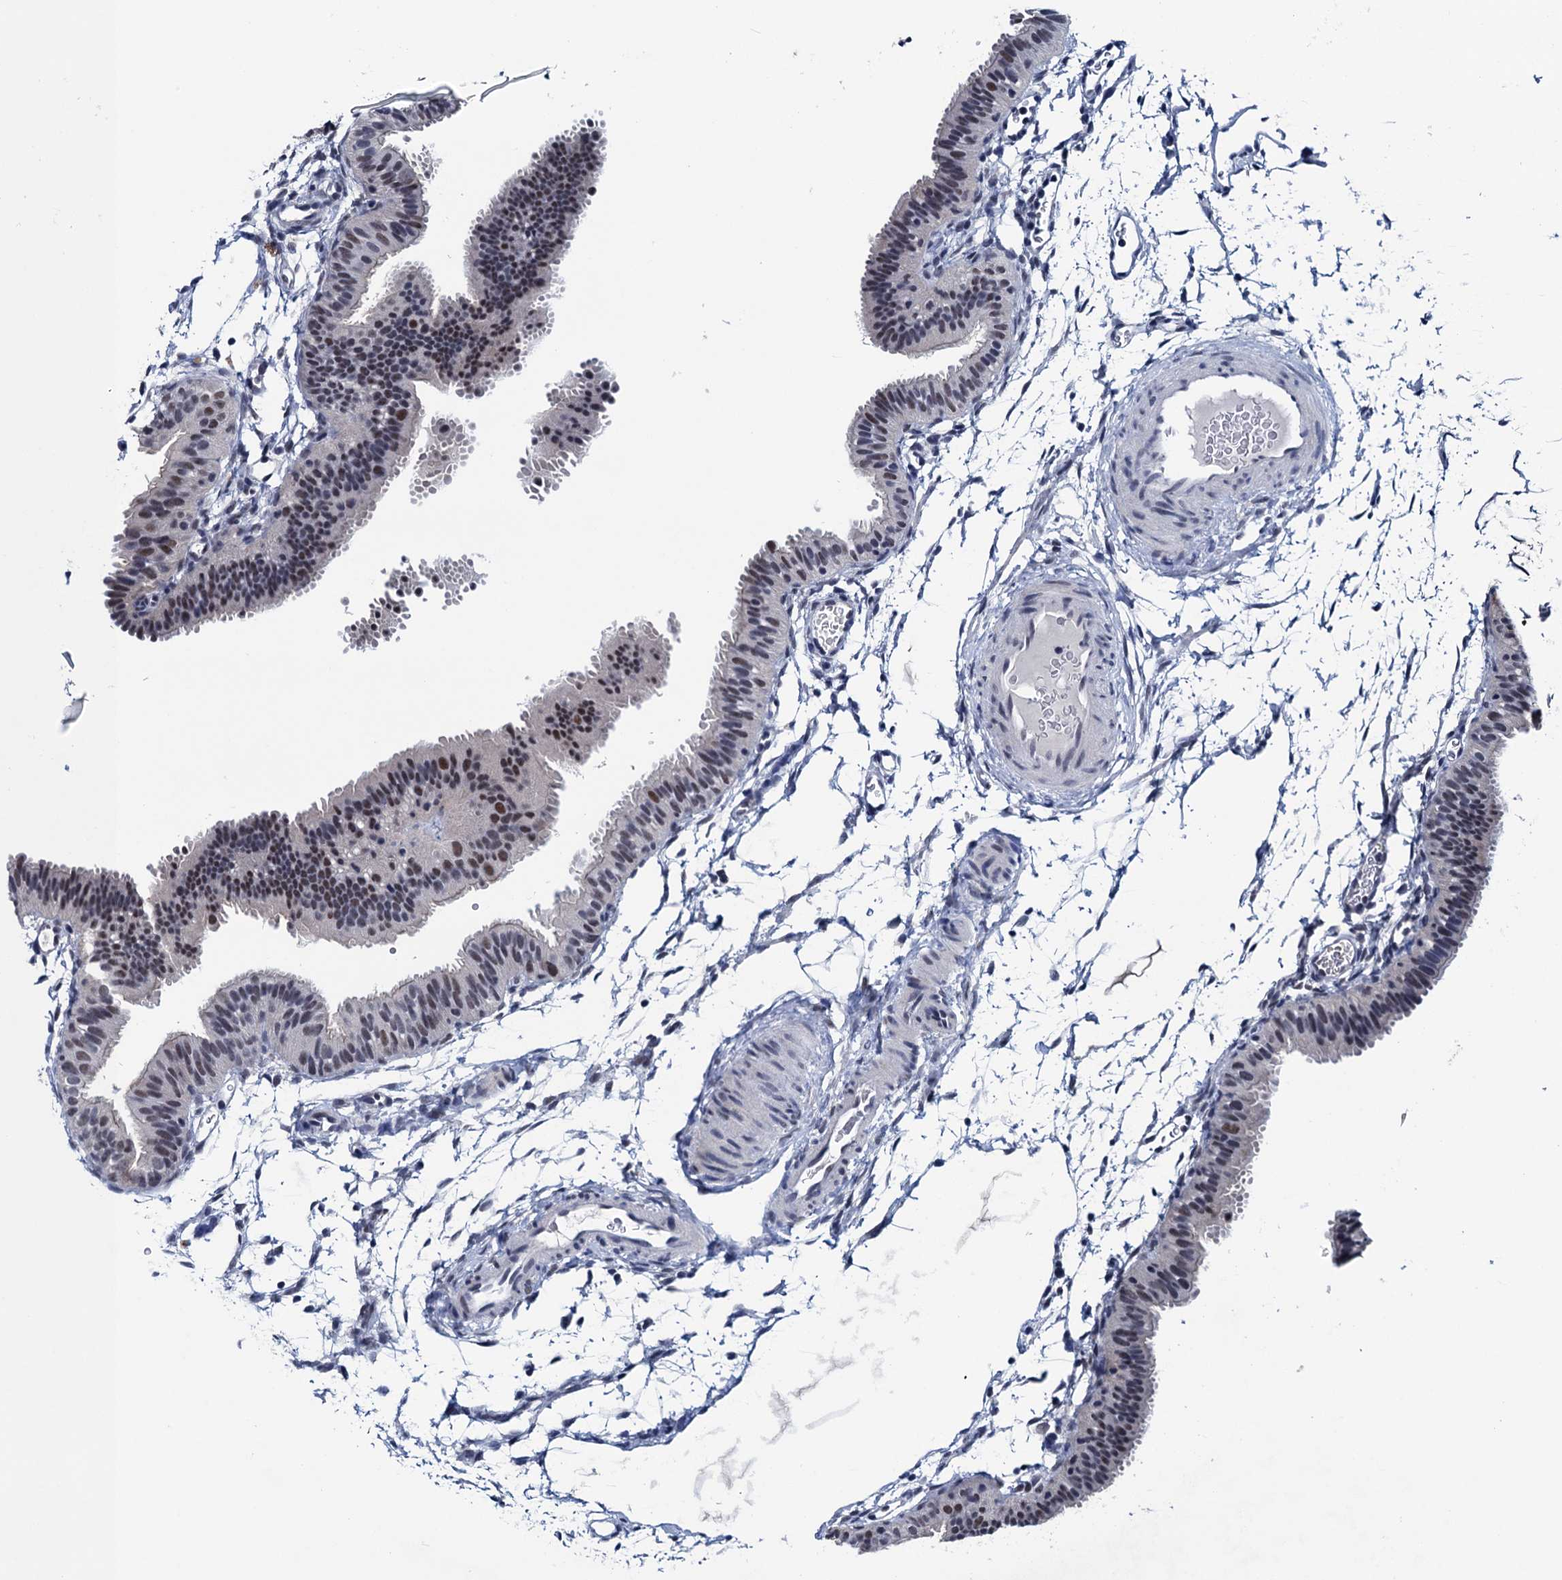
{"staining": {"intensity": "moderate", "quantity": "<25%", "location": "nuclear"}, "tissue": "fallopian tube", "cell_type": "Glandular cells", "image_type": "normal", "snomed": [{"axis": "morphology", "description": "Normal tissue, NOS"}, {"axis": "topography", "description": "Fallopian tube"}], "caption": "Moderate nuclear staining is seen in about <25% of glandular cells in benign fallopian tube.", "gene": "FNBP4", "patient": {"sex": "female", "age": 35}}